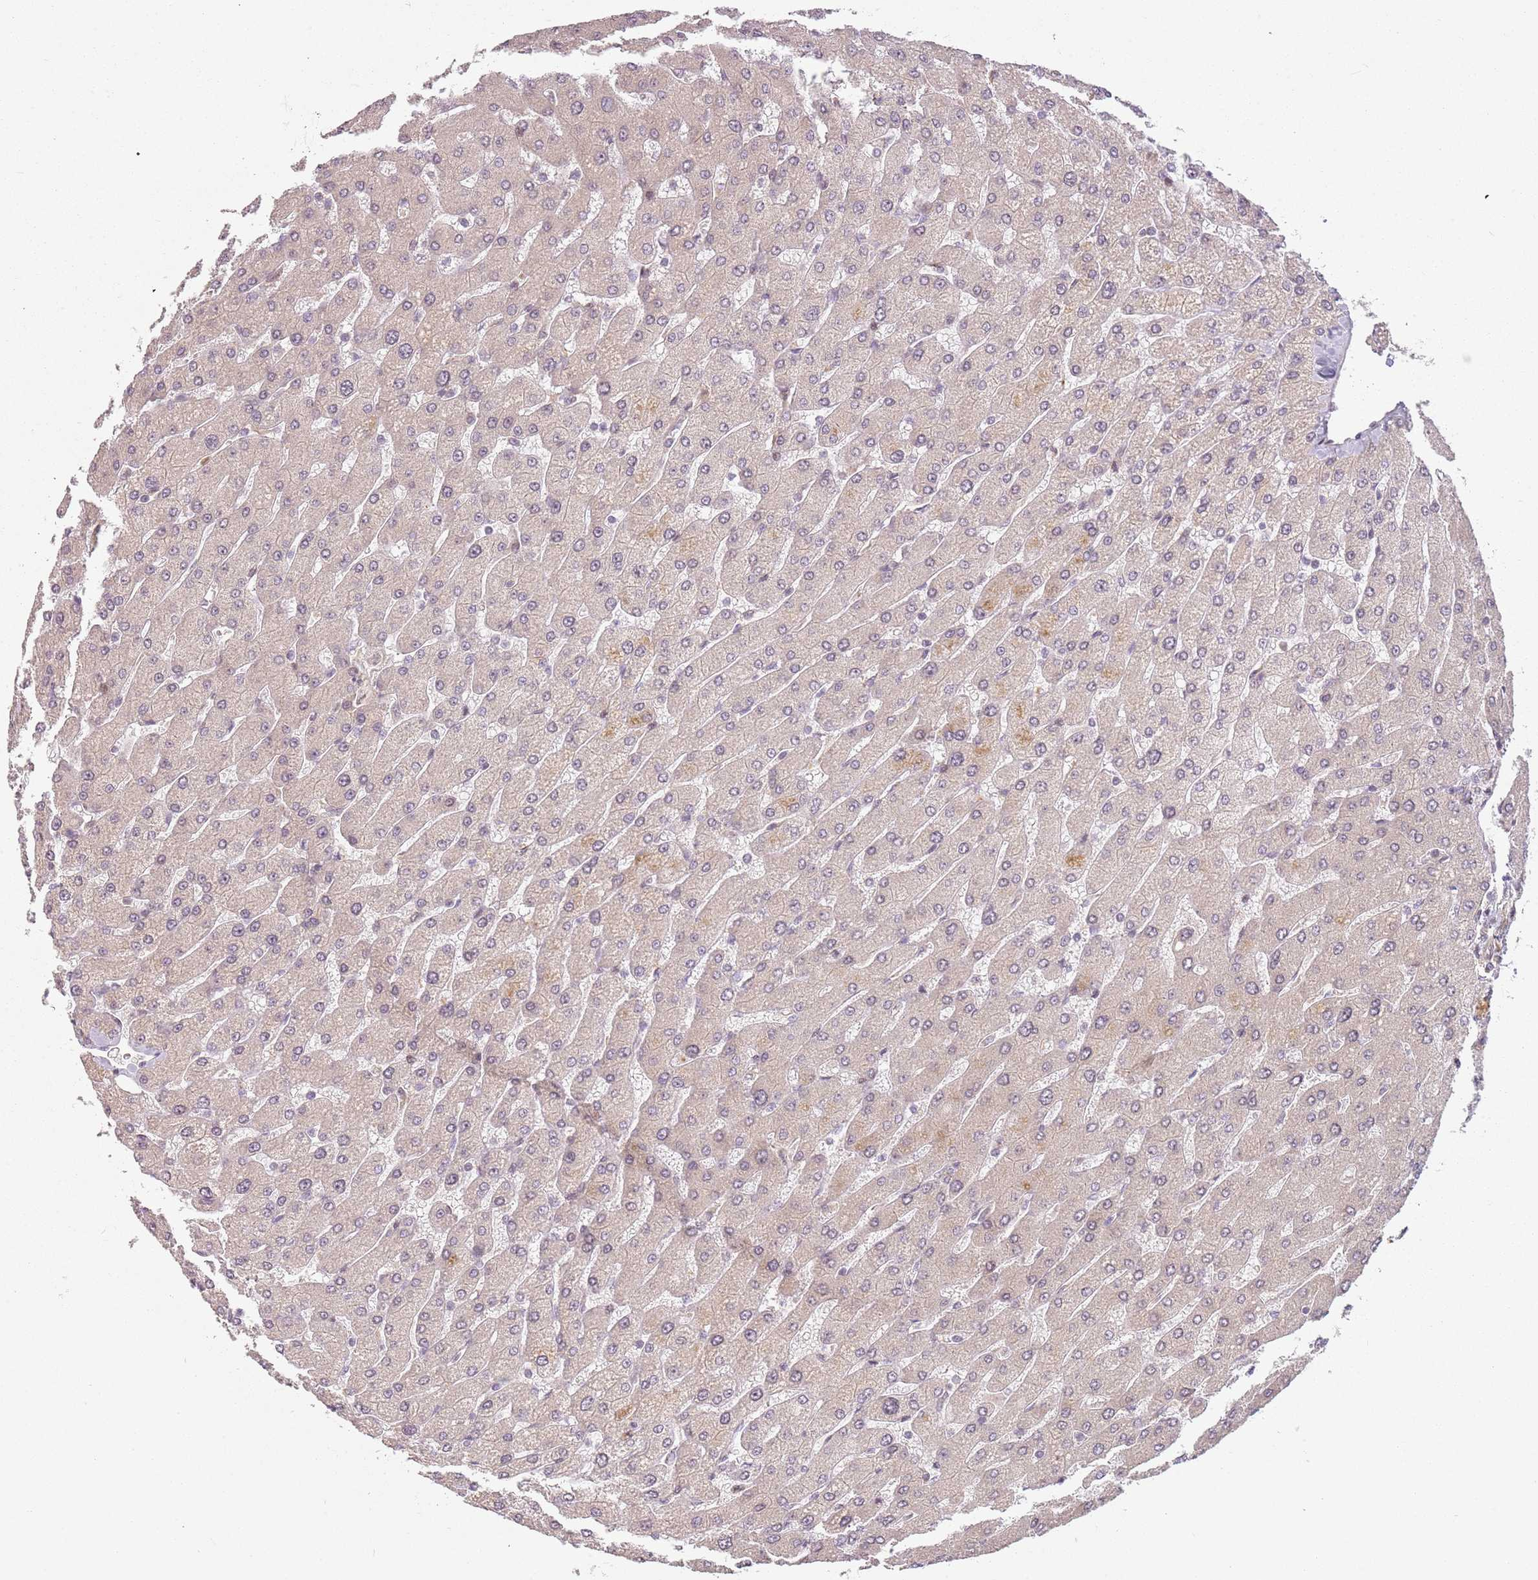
{"staining": {"intensity": "weak", "quantity": ">75%", "location": "cytoplasmic/membranous"}, "tissue": "liver", "cell_type": "Cholangiocytes", "image_type": "normal", "snomed": [{"axis": "morphology", "description": "Normal tissue, NOS"}, {"axis": "topography", "description": "Liver"}], "caption": "Immunohistochemistry (IHC) photomicrograph of normal liver stained for a protein (brown), which shows low levels of weak cytoplasmic/membranous positivity in approximately >75% of cholangiocytes.", "gene": "CHURC1", "patient": {"sex": "male", "age": 55}}